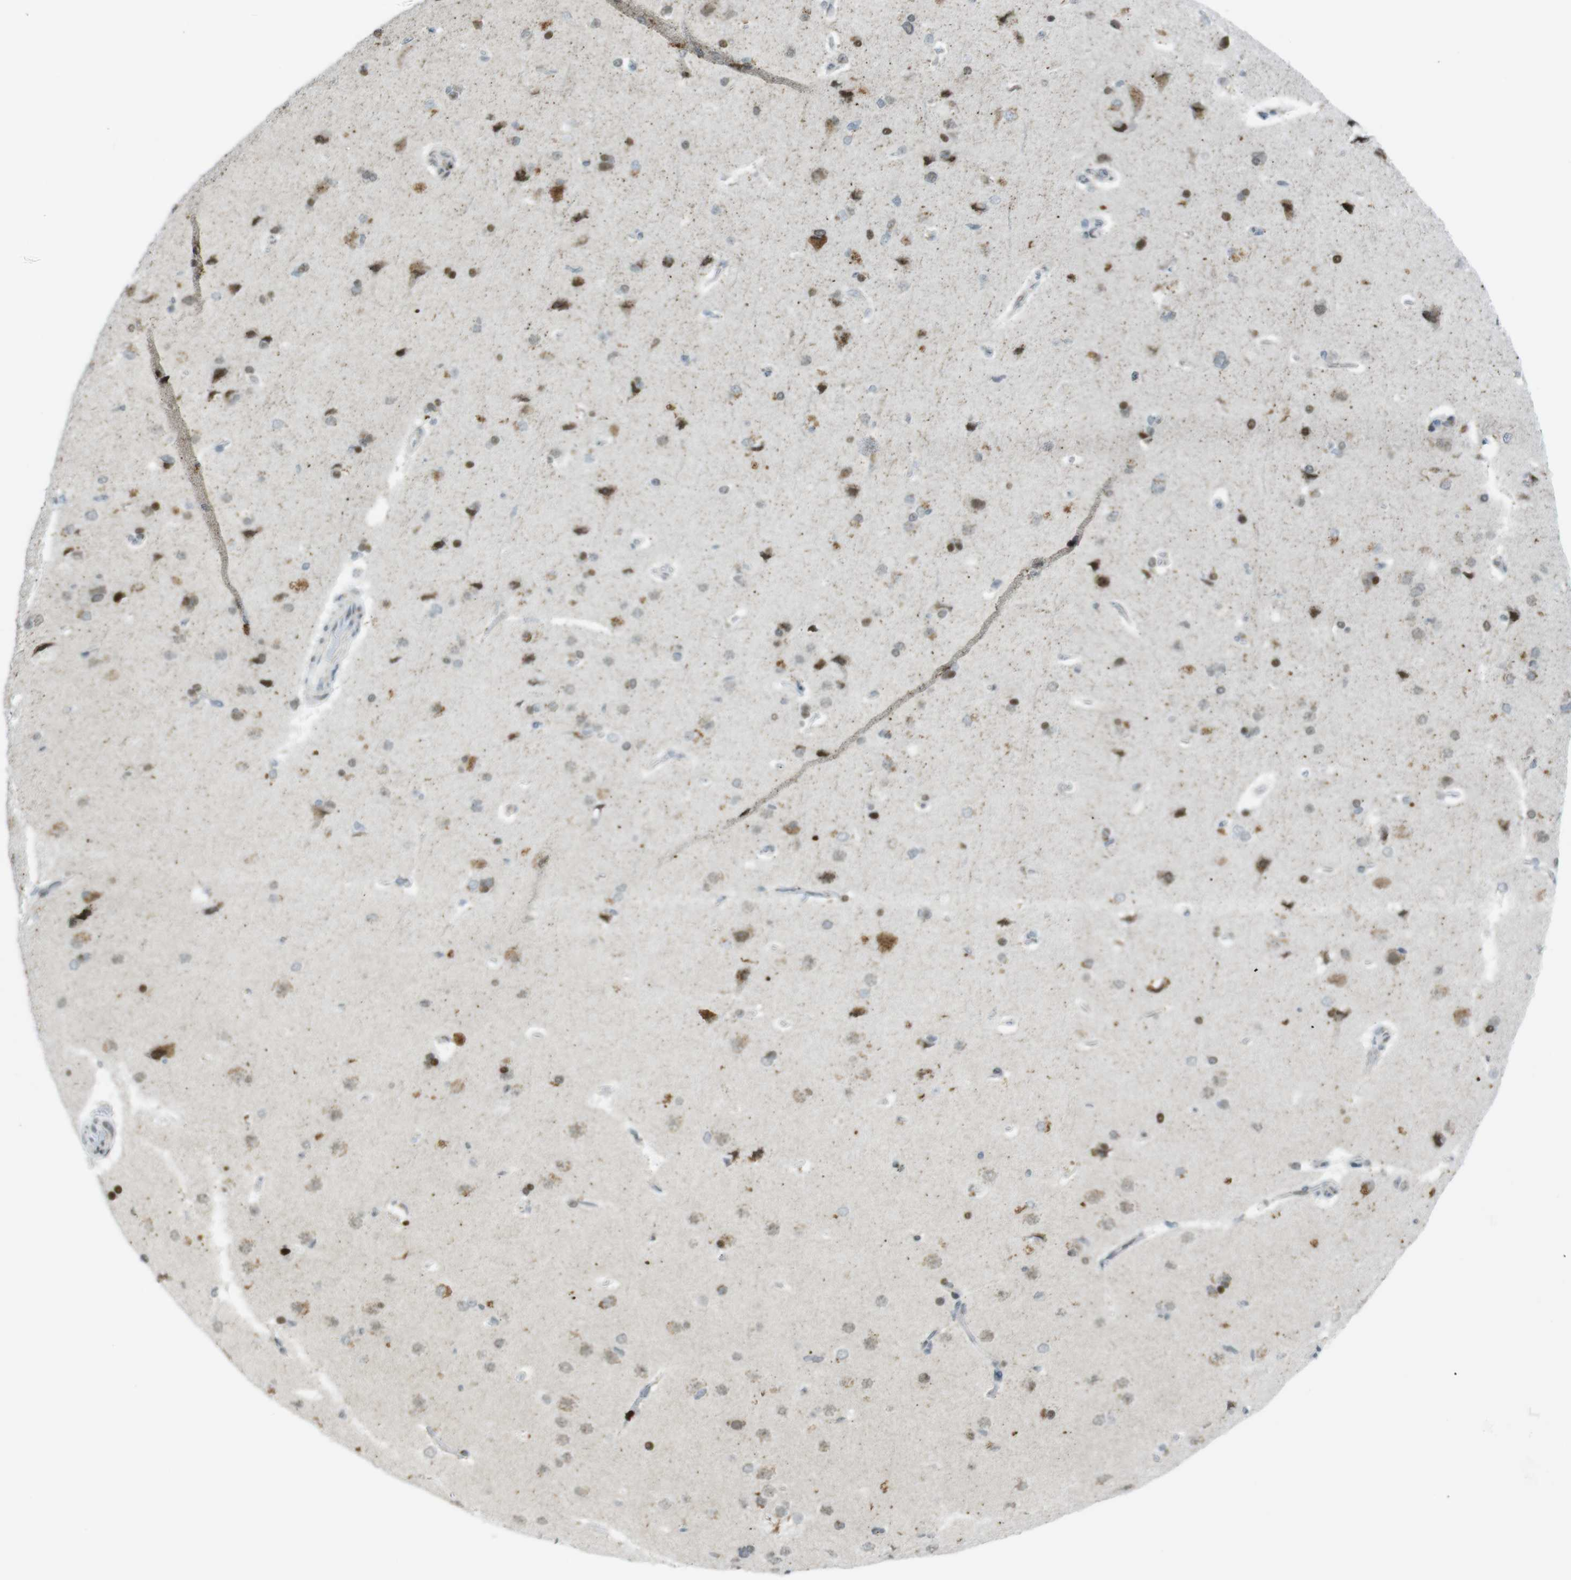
{"staining": {"intensity": "negative", "quantity": "none", "location": "none"}, "tissue": "cerebral cortex", "cell_type": "Endothelial cells", "image_type": "normal", "snomed": [{"axis": "morphology", "description": "Normal tissue, NOS"}, {"axis": "topography", "description": "Cerebral cortex"}], "caption": "Protein analysis of normal cerebral cortex reveals no significant expression in endothelial cells.", "gene": "UBB", "patient": {"sex": "male", "age": 62}}